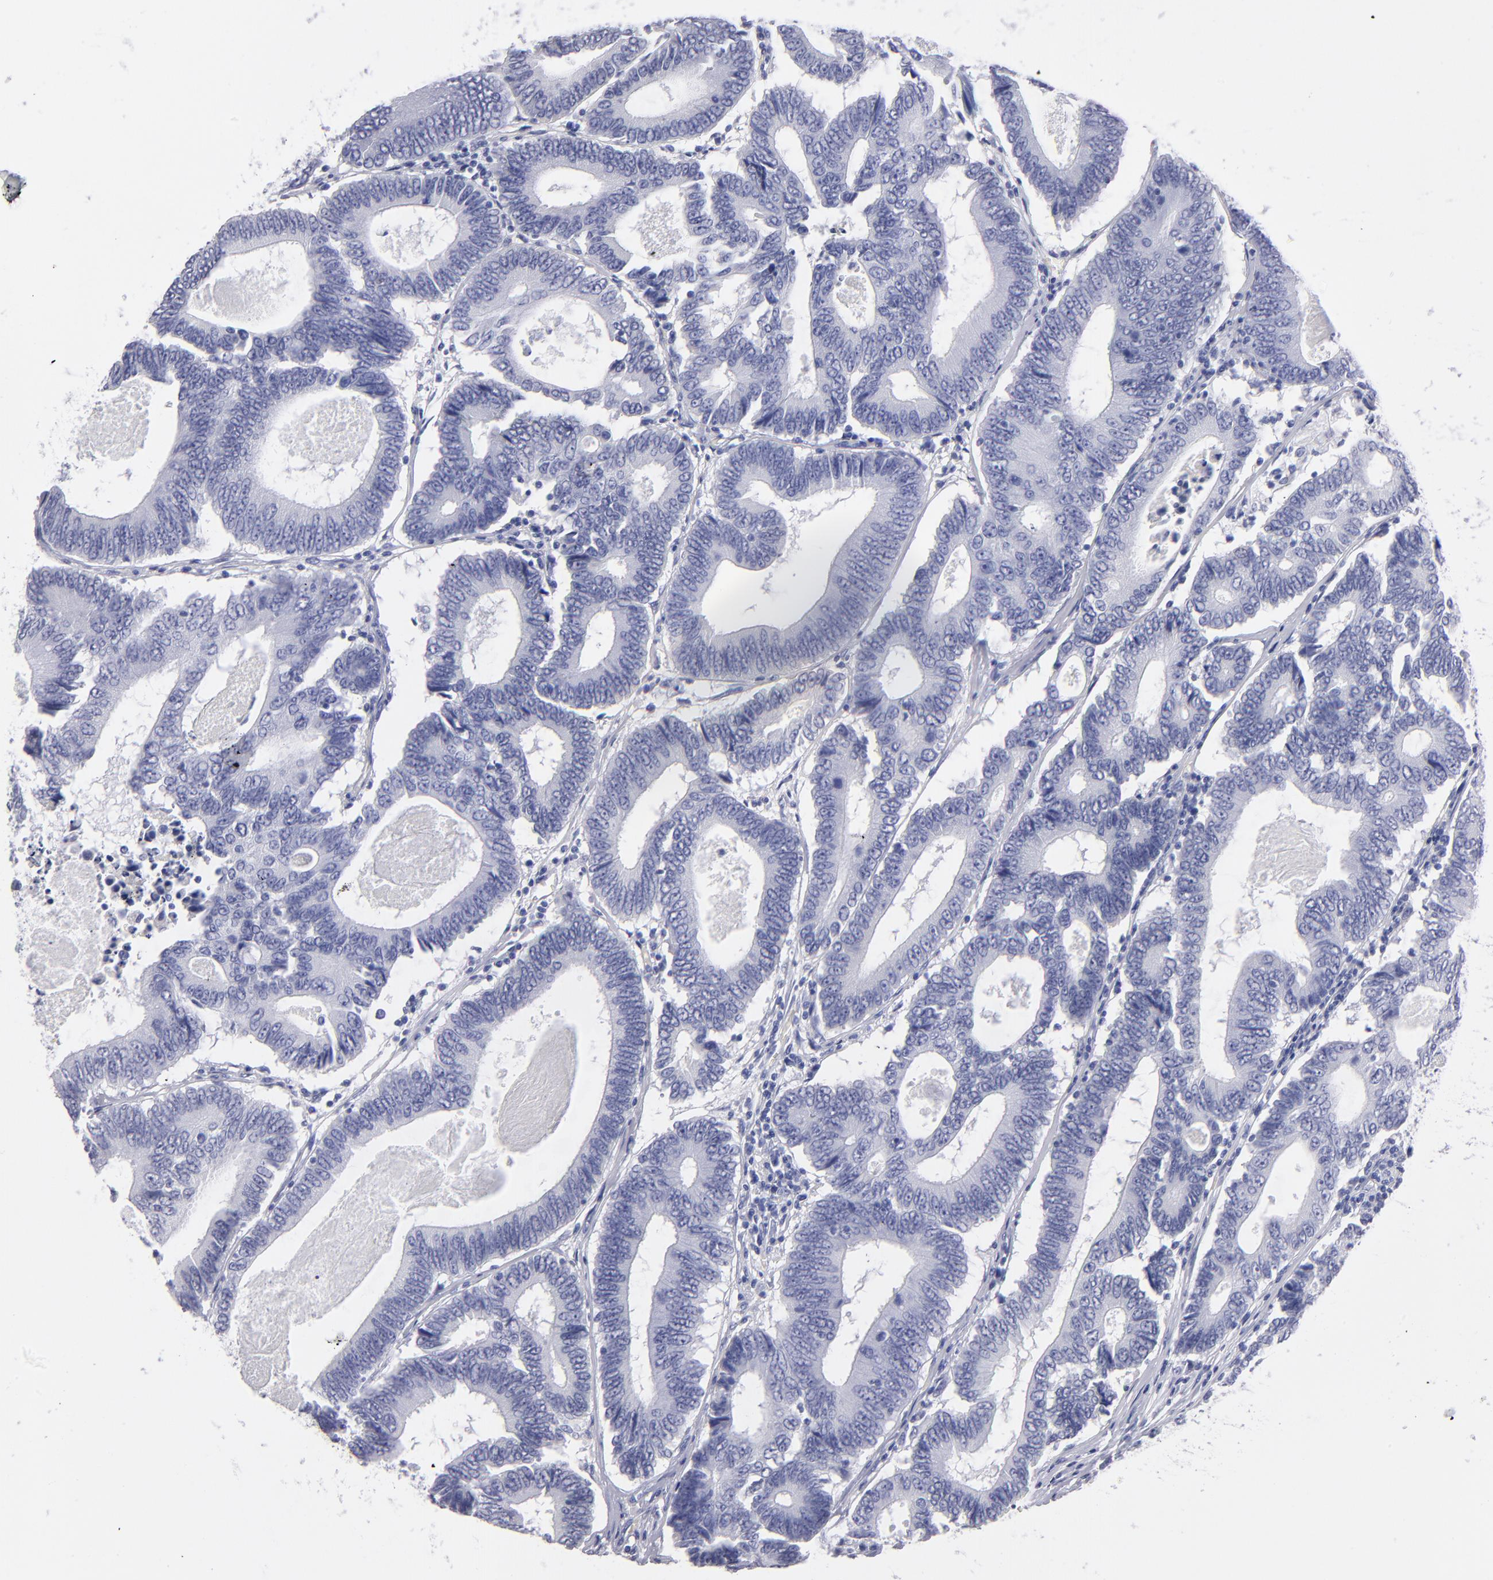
{"staining": {"intensity": "negative", "quantity": "none", "location": "none"}, "tissue": "colorectal cancer", "cell_type": "Tumor cells", "image_type": "cancer", "snomed": [{"axis": "morphology", "description": "Adenocarcinoma, NOS"}, {"axis": "topography", "description": "Colon"}], "caption": "High magnification brightfield microscopy of adenocarcinoma (colorectal) stained with DAB (brown) and counterstained with hematoxylin (blue): tumor cells show no significant expression.", "gene": "MB", "patient": {"sex": "female", "age": 78}}